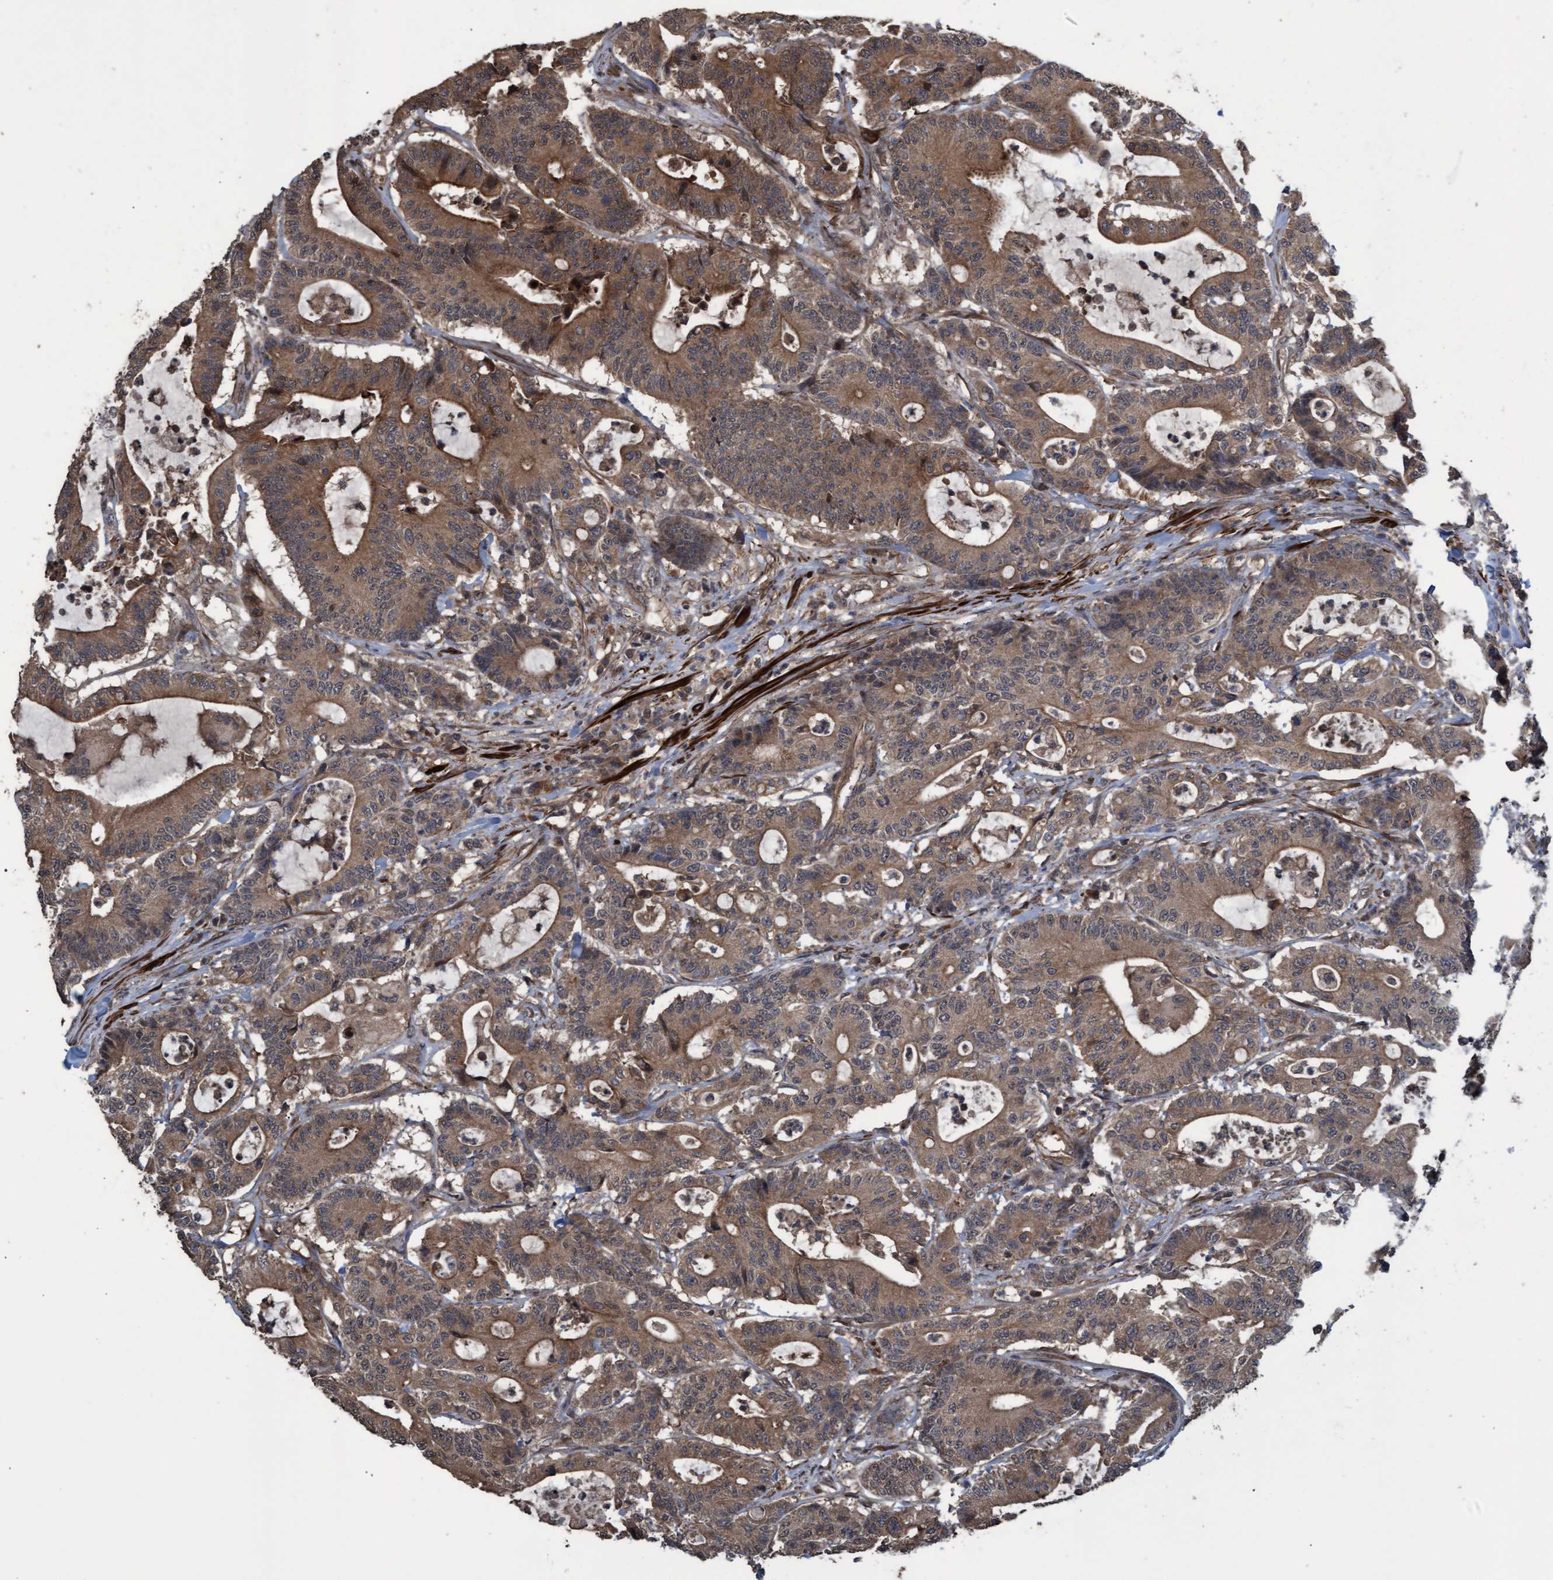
{"staining": {"intensity": "moderate", "quantity": ">75%", "location": "cytoplasmic/membranous"}, "tissue": "colorectal cancer", "cell_type": "Tumor cells", "image_type": "cancer", "snomed": [{"axis": "morphology", "description": "Adenocarcinoma, NOS"}, {"axis": "topography", "description": "Colon"}], "caption": "Immunohistochemical staining of colorectal cancer reveals medium levels of moderate cytoplasmic/membranous expression in about >75% of tumor cells.", "gene": "GGT6", "patient": {"sex": "female", "age": 84}}